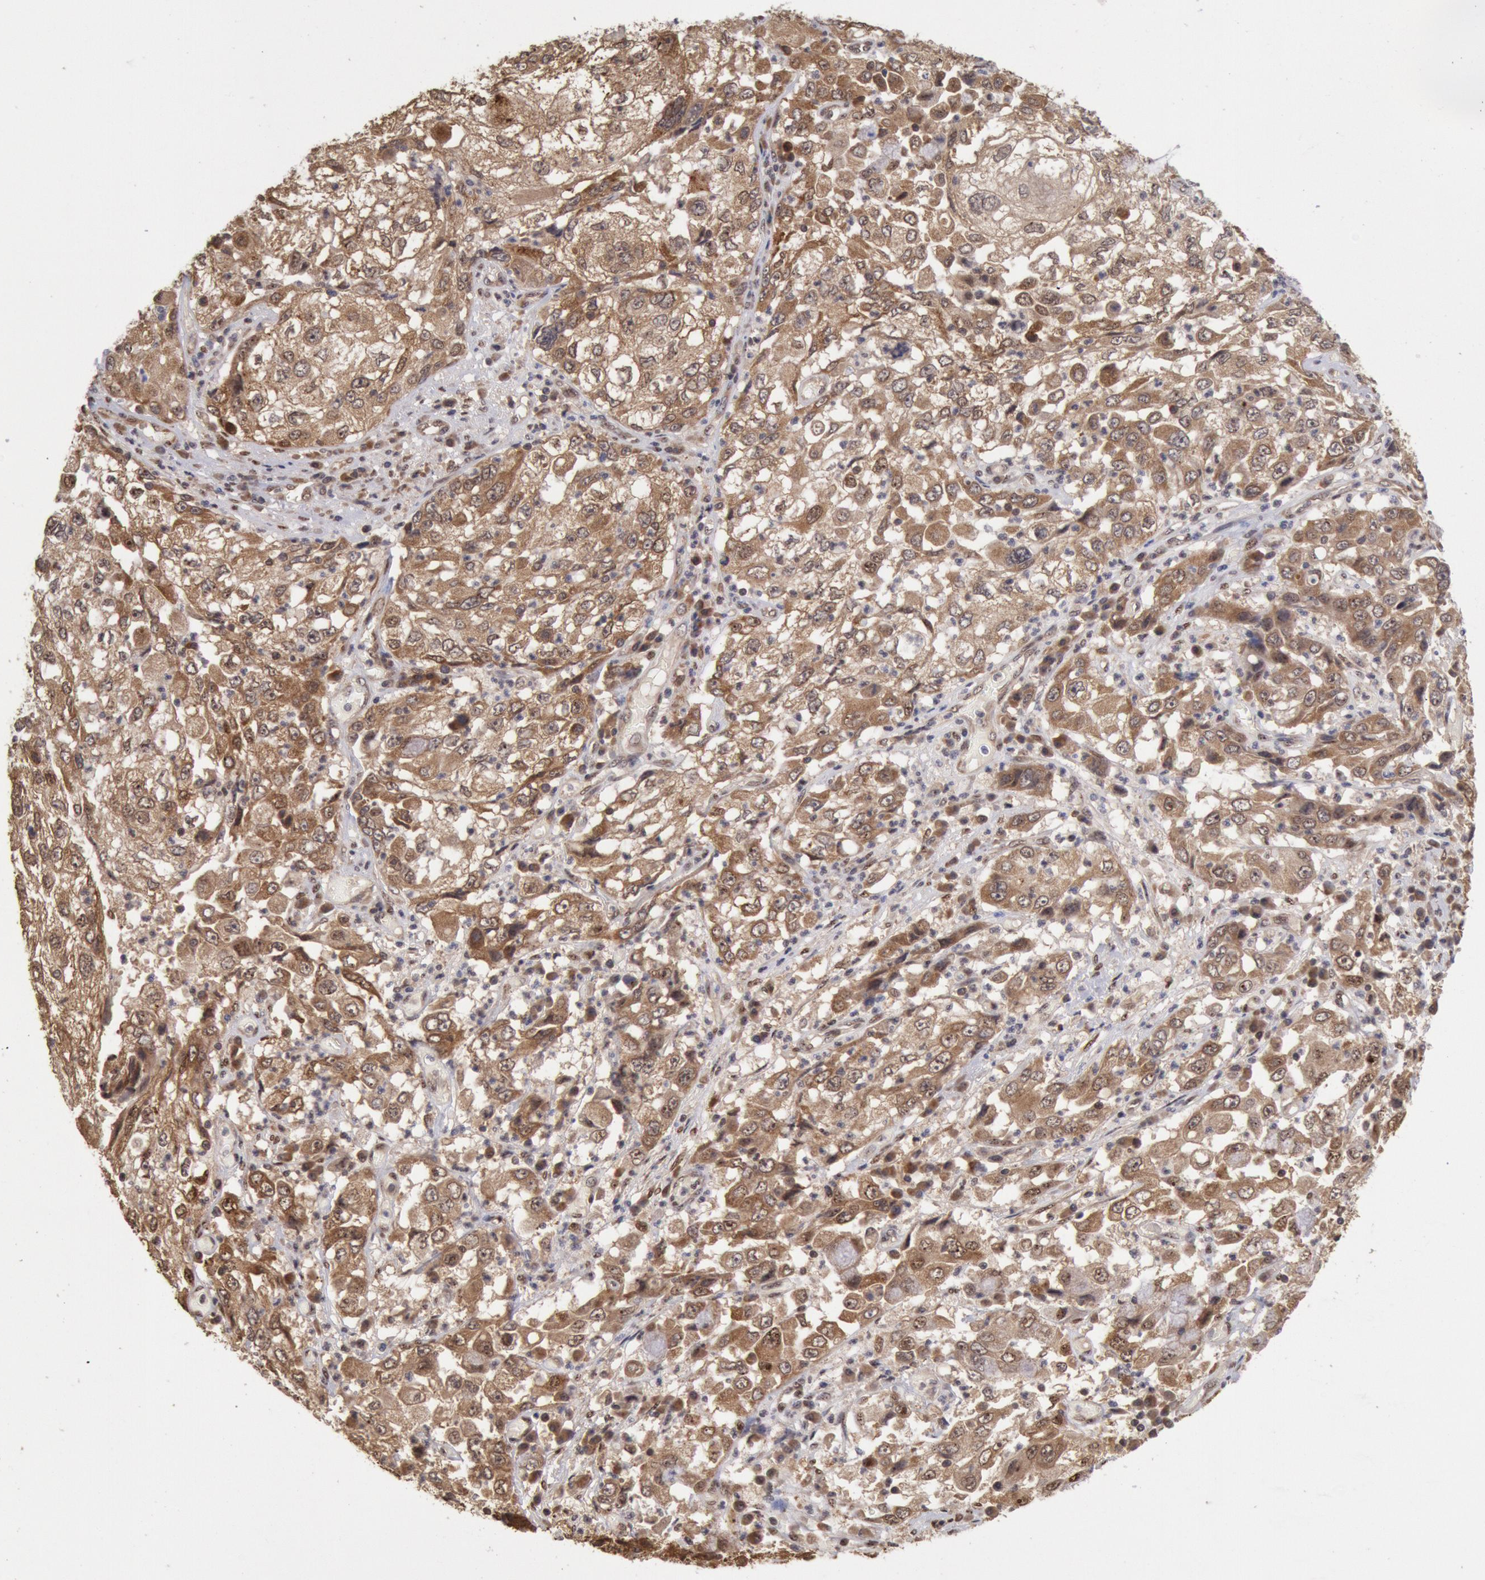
{"staining": {"intensity": "moderate", "quantity": ">75%", "location": "cytoplasmic/membranous"}, "tissue": "cervical cancer", "cell_type": "Tumor cells", "image_type": "cancer", "snomed": [{"axis": "morphology", "description": "Squamous cell carcinoma, NOS"}, {"axis": "topography", "description": "Cervix"}], "caption": "Immunohistochemistry (IHC) photomicrograph of neoplastic tissue: human cervical squamous cell carcinoma stained using immunohistochemistry (IHC) displays medium levels of moderate protein expression localized specifically in the cytoplasmic/membranous of tumor cells, appearing as a cytoplasmic/membranous brown color.", "gene": "STX17", "patient": {"sex": "female", "age": 36}}